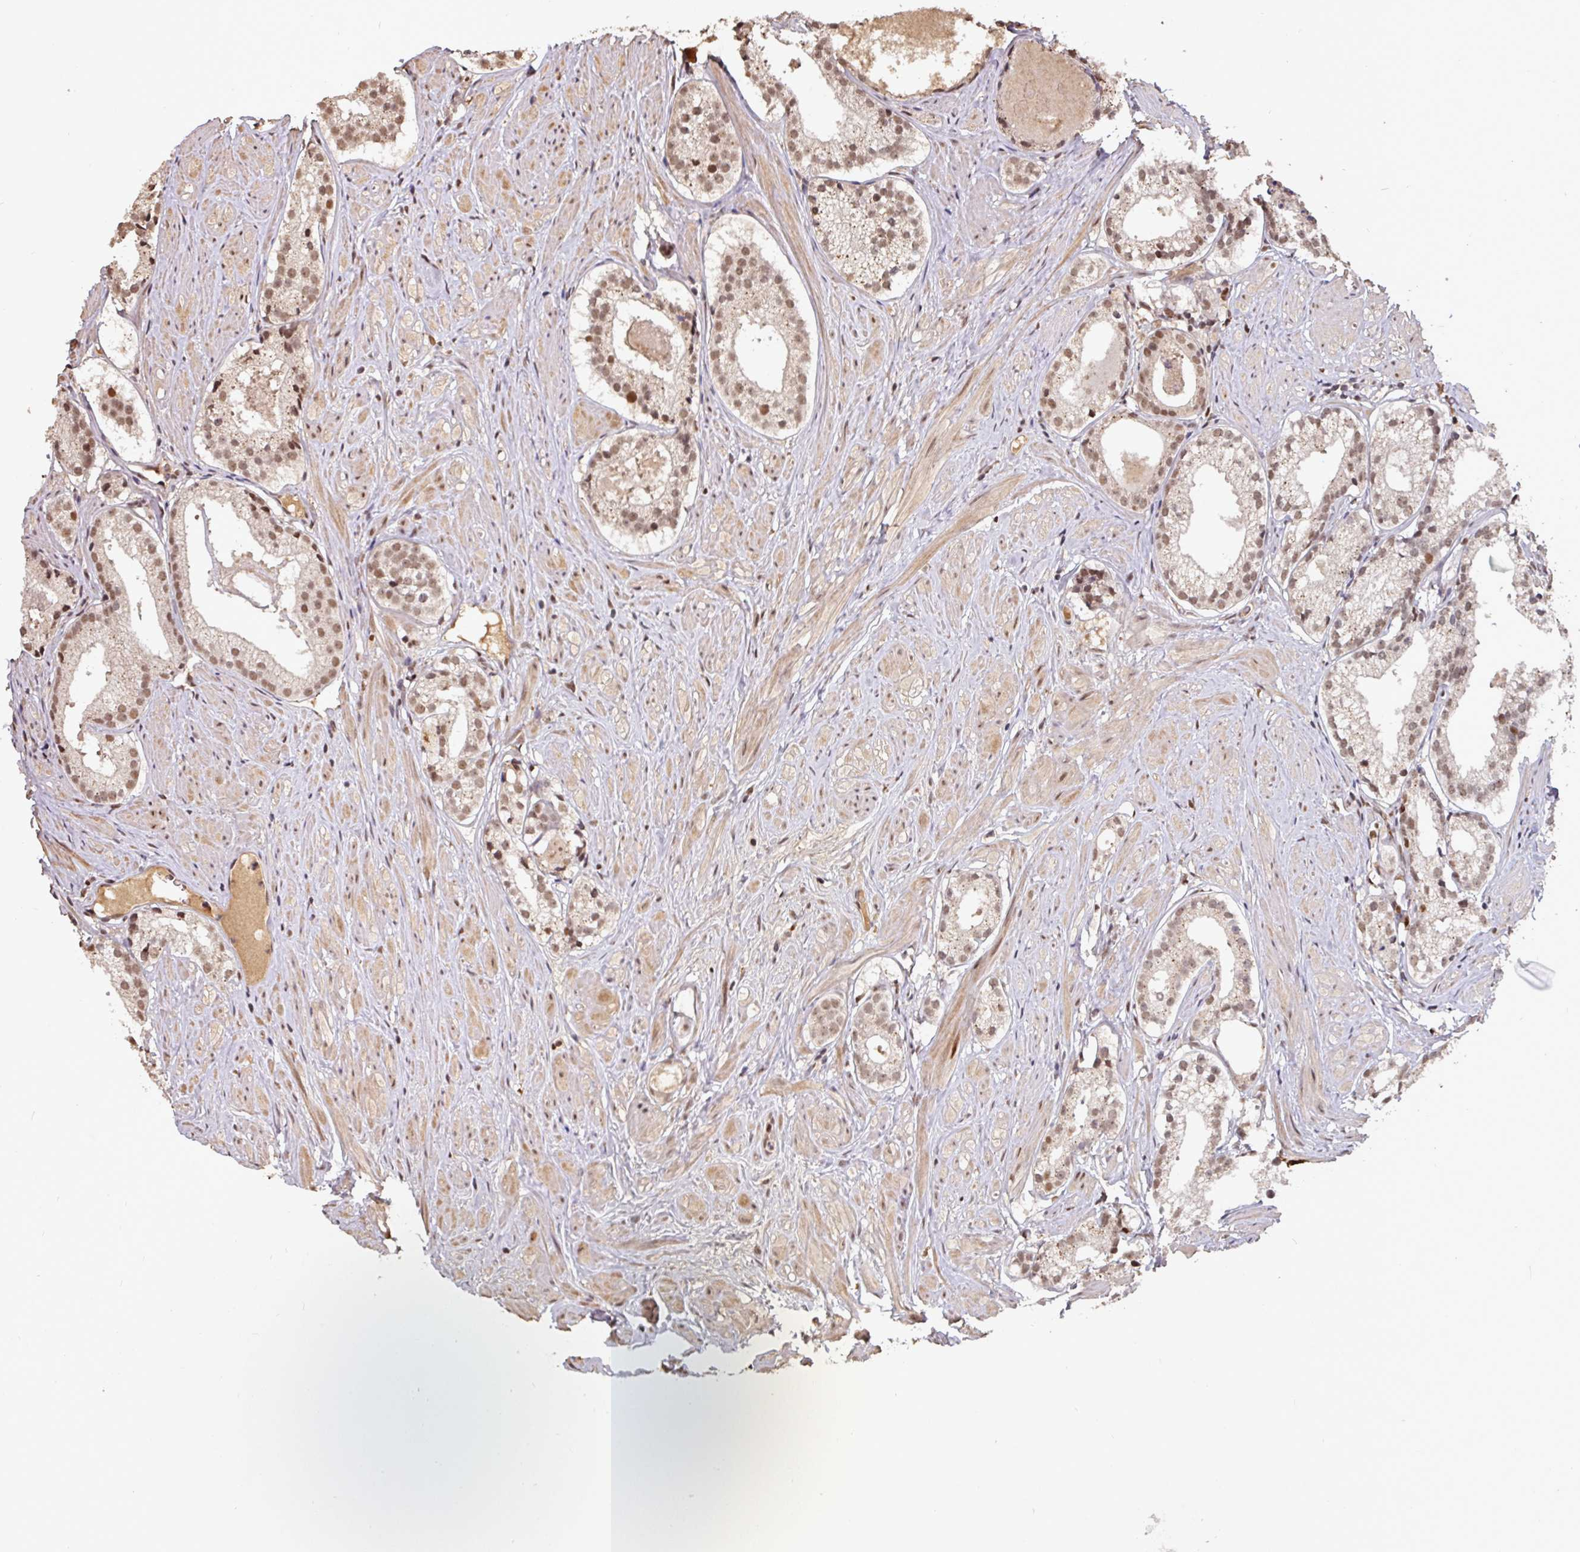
{"staining": {"intensity": "moderate", "quantity": ">75%", "location": "cytoplasmic/membranous,nuclear"}, "tissue": "prostate cancer", "cell_type": "Tumor cells", "image_type": "cancer", "snomed": [{"axis": "morphology", "description": "Adenocarcinoma, Low grade"}, {"axis": "topography", "description": "Prostate"}], "caption": "Human prostate cancer stained for a protein (brown) demonstrates moderate cytoplasmic/membranous and nuclear positive expression in approximately >75% of tumor cells.", "gene": "POLD1", "patient": {"sex": "male", "age": 57}}